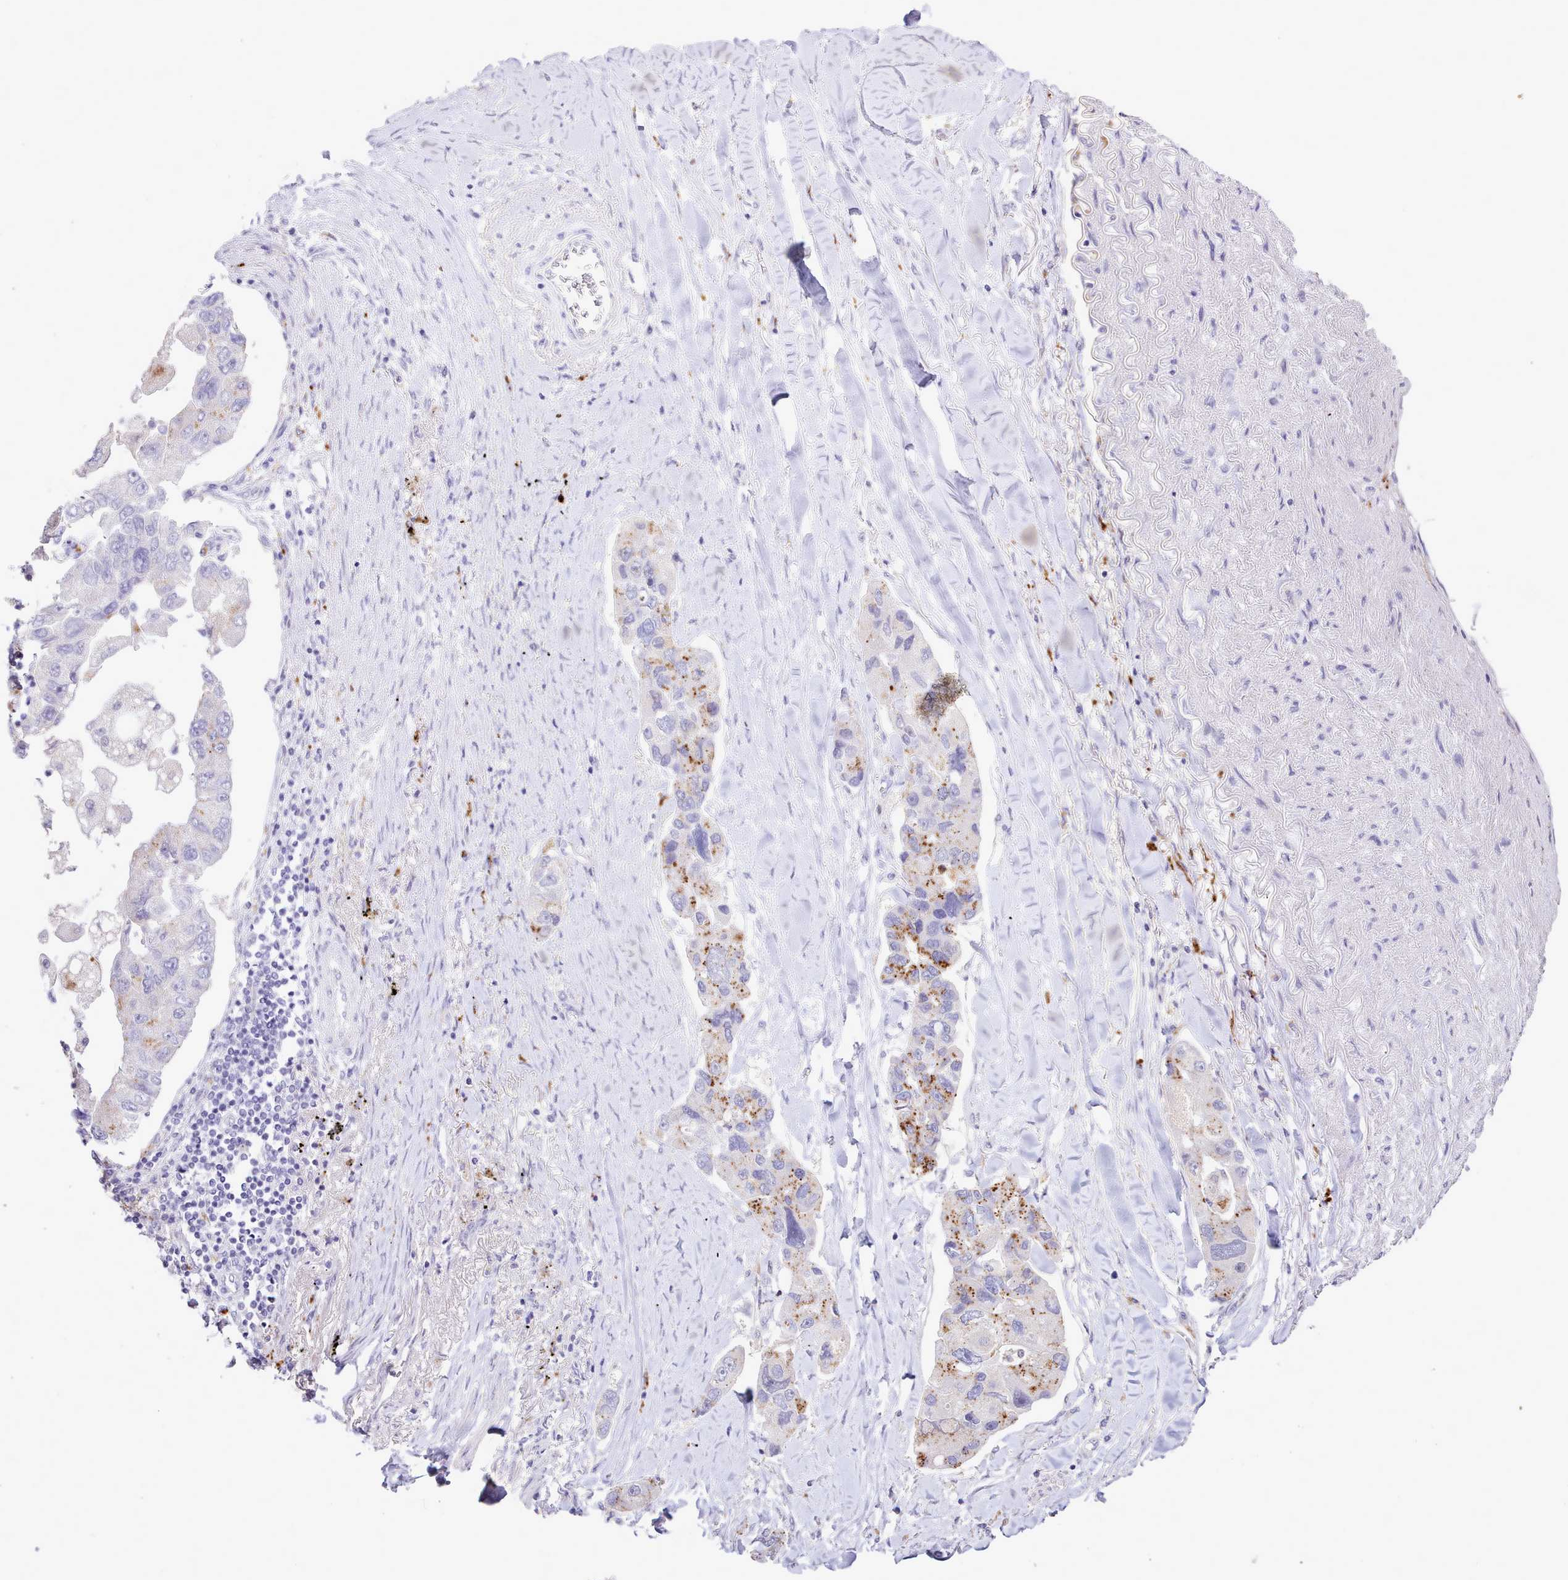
{"staining": {"intensity": "strong", "quantity": "<25%", "location": "cytoplasmic/membranous"}, "tissue": "lung cancer", "cell_type": "Tumor cells", "image_type": "cancer", "snomed": [{"axis": "morphology", "description": "Adenocarcinoma, NOS"}, {"axis": "topography", "description": "Lung"}], "caption": "Brown immunohistochemical staining in human lung adenocarcinoma shows strong cytoplasmic/membranous staining in about <25% of tumor cells.", "gene": "SRD5A1", "patient": {"sex": "female", "age": 54}}